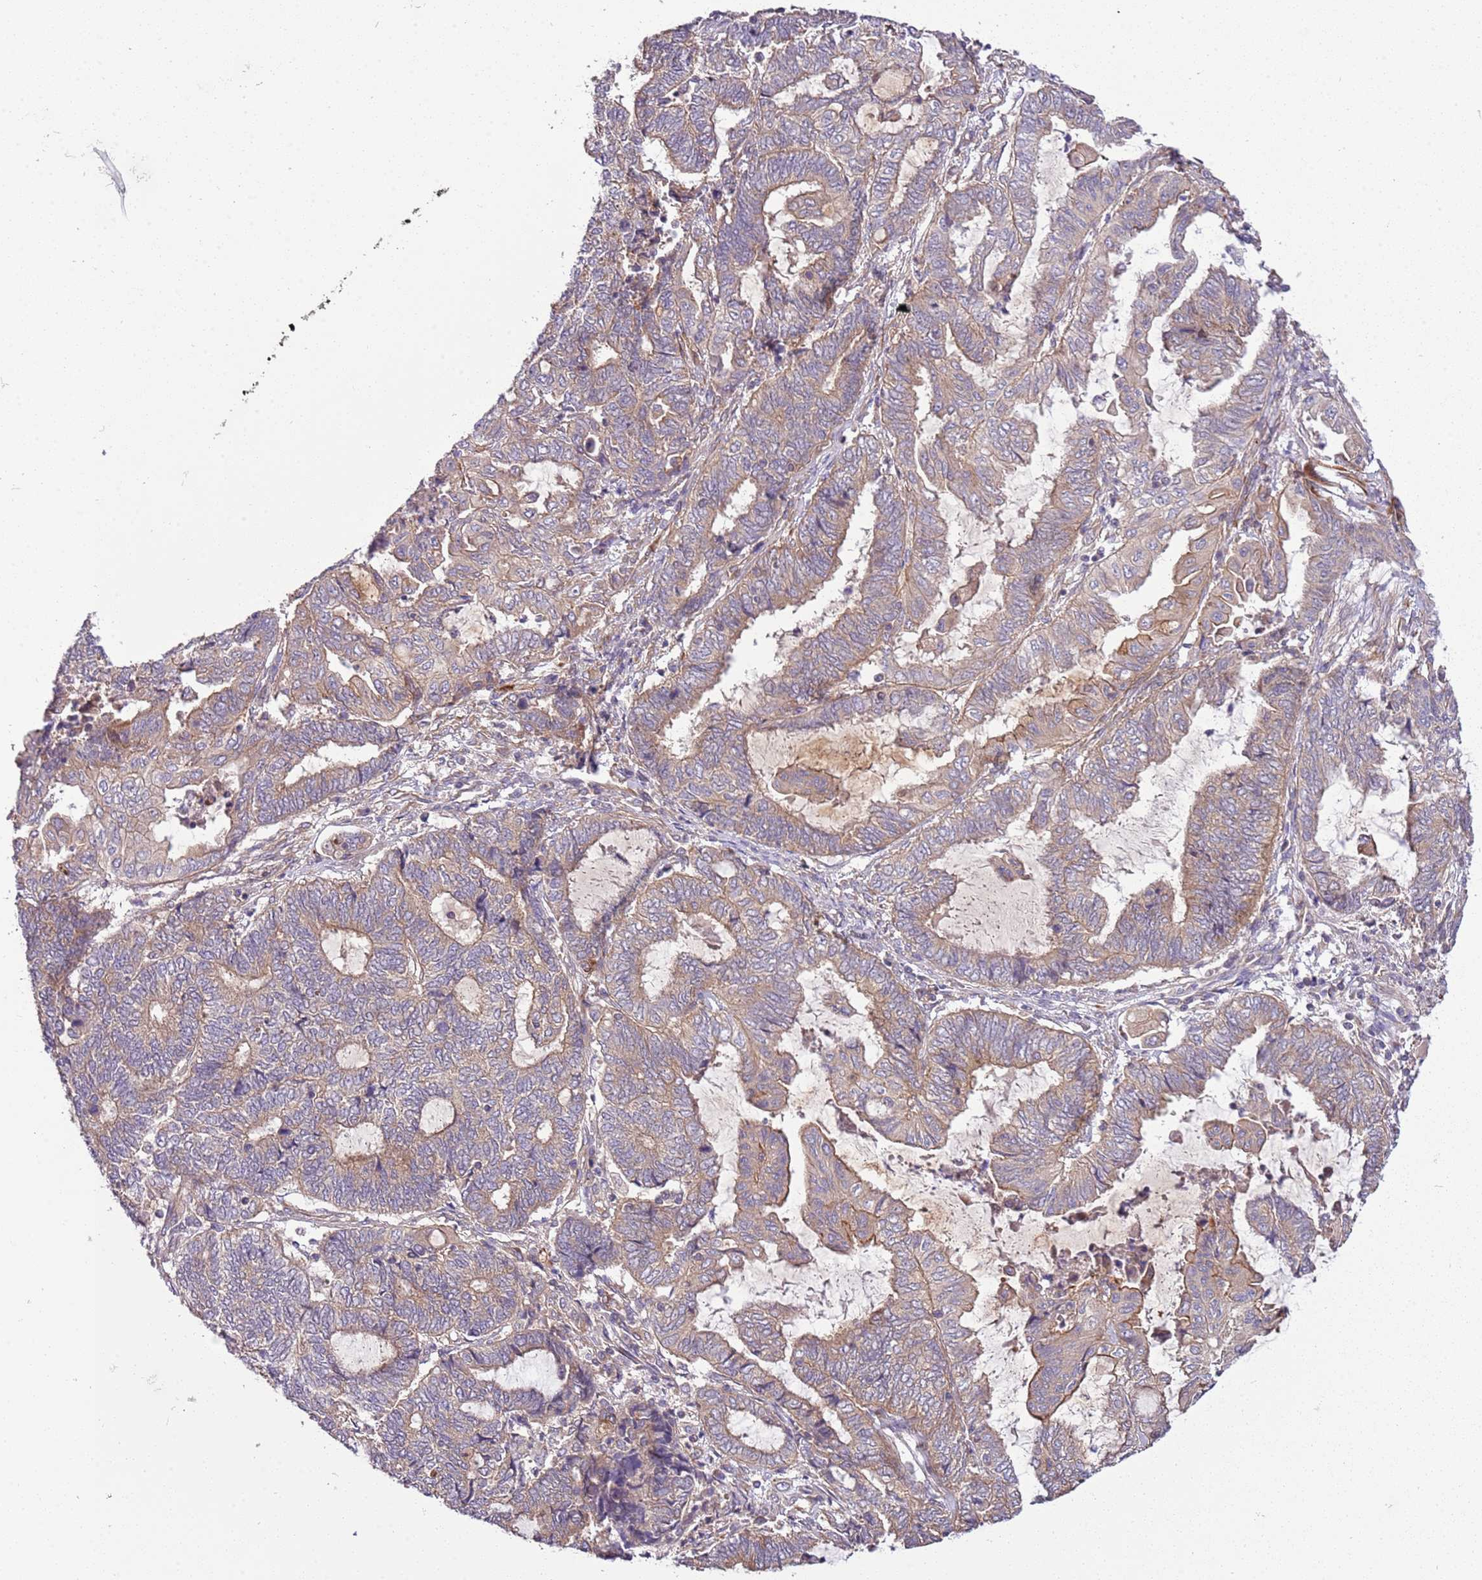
{"staining": {"intensity": "weak", "quantity": "25%-75%", "location": "cytoplasmic/membranous"}, "tissue": "endometrial cancer", "cell_type": "Tumor cells", "image_type": "cancer", "snomed": [{"axis": "morphology", "description": "Adenocarcinoma, NOS"}, {"axis": "topography", "description": "Uterus"}, {"axis": "topography", "description": "Endometrium"}], "caption": "IHC image of human adenocarcinoma (endometrial) stained for a protein (brown), which displays low levels of weak cytoplasmic/membranous positivity in about 25%-75% of tumor cells.", "gene": "GNL1", "patient": {"sex": "female", "age": 70}}